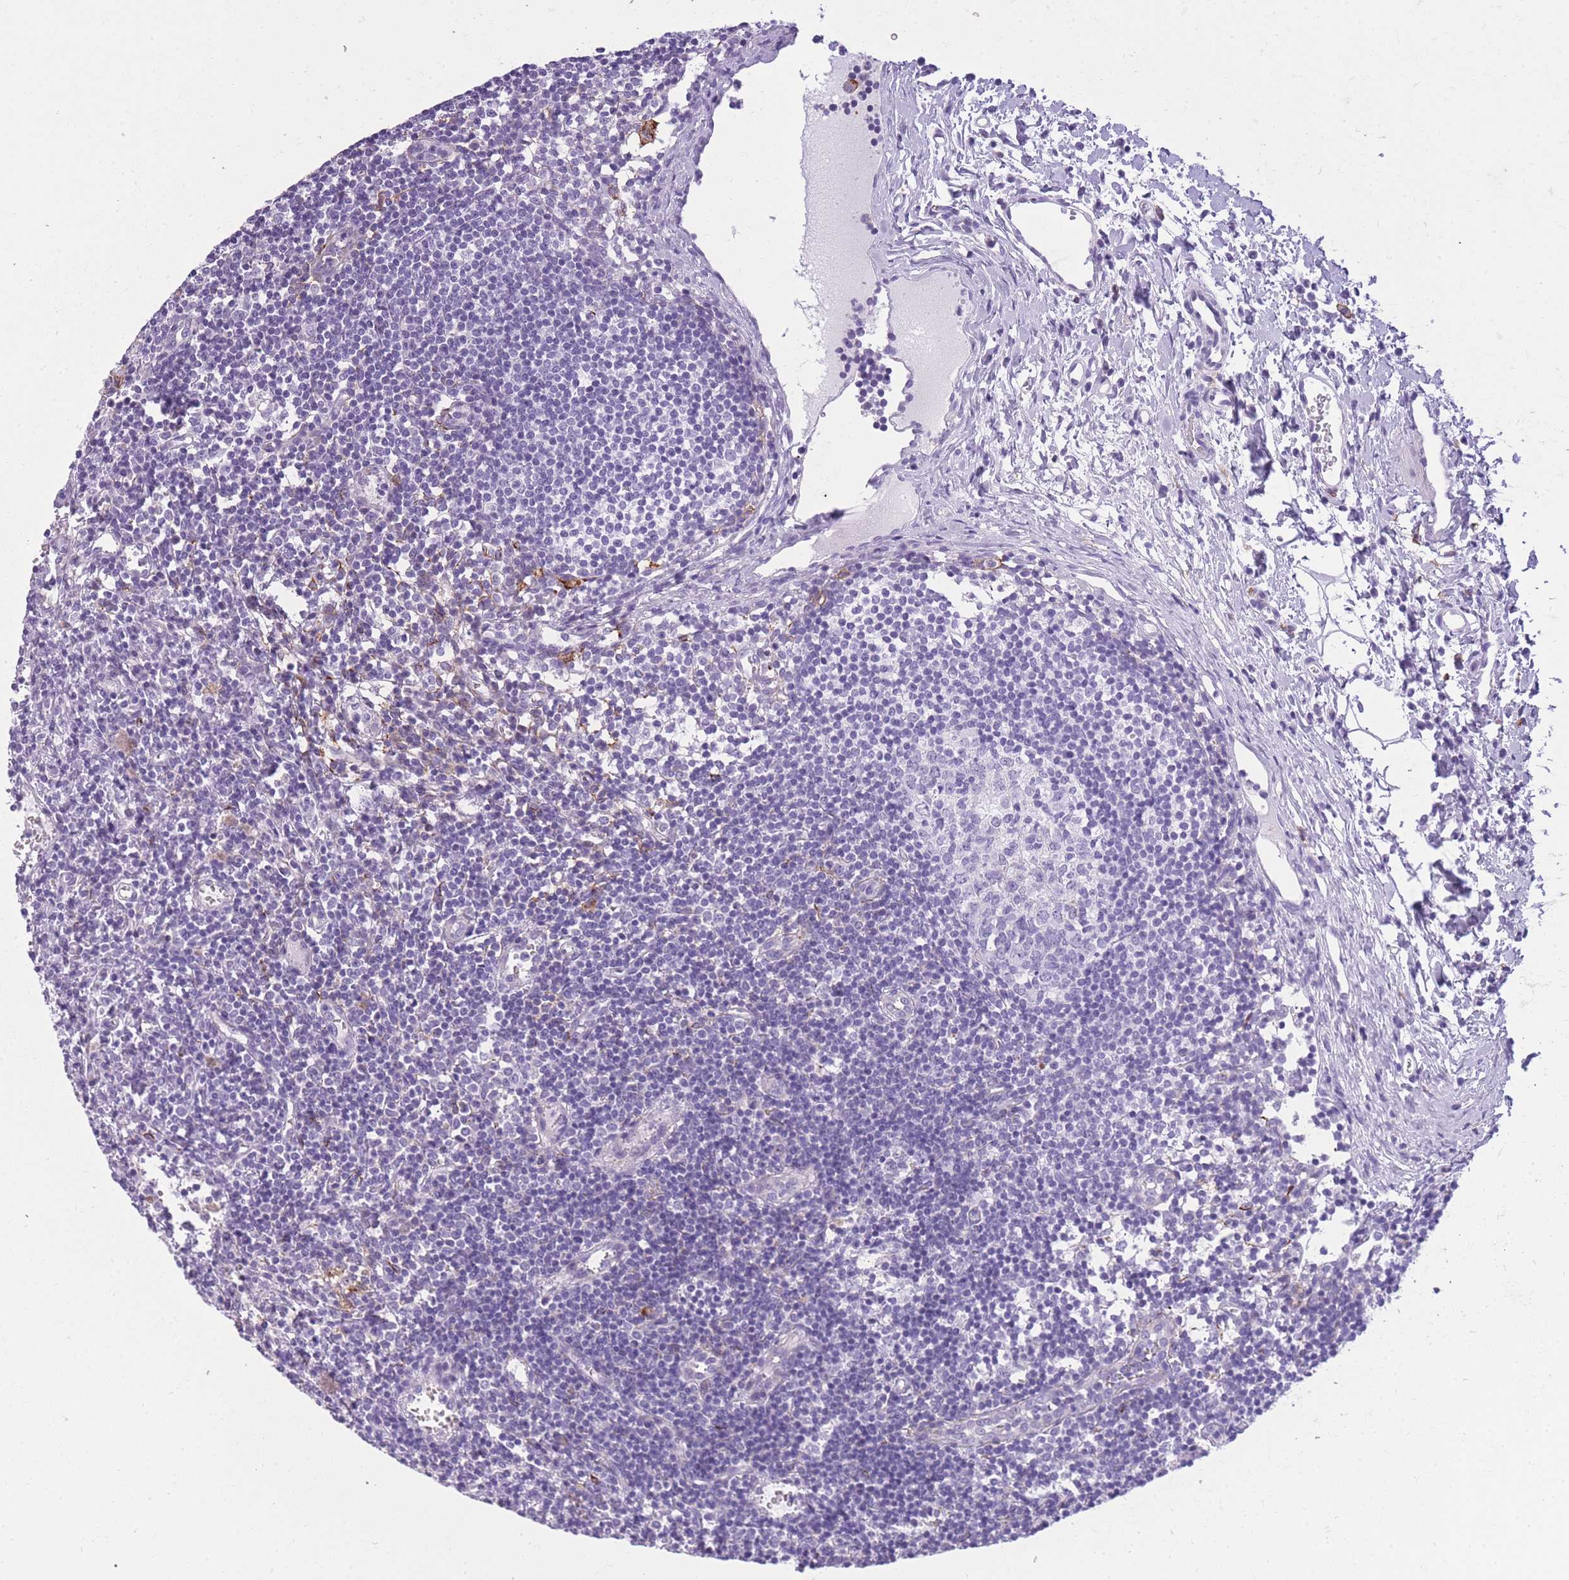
{"staining": {"intensity": "negative", "quantity": "none", "location": "none"}, "tissue": "lymph node", "cell_type": "Germinal center cells", "image_type": "normal", "snomed": [{"axis": "morphology", "description": "Normal tissue, NOS"}, {"axis": "topography", "description": "Lymph node"}], "caption": "There is no significant expression in germinal center cells of lymph node. (Stains: DAB IHC with hematoxylin counter stain, Microscopy: brightfield microscopy at high magnification).", "gene": "RADX", "patient": {"sex": "female", "age": 37}}